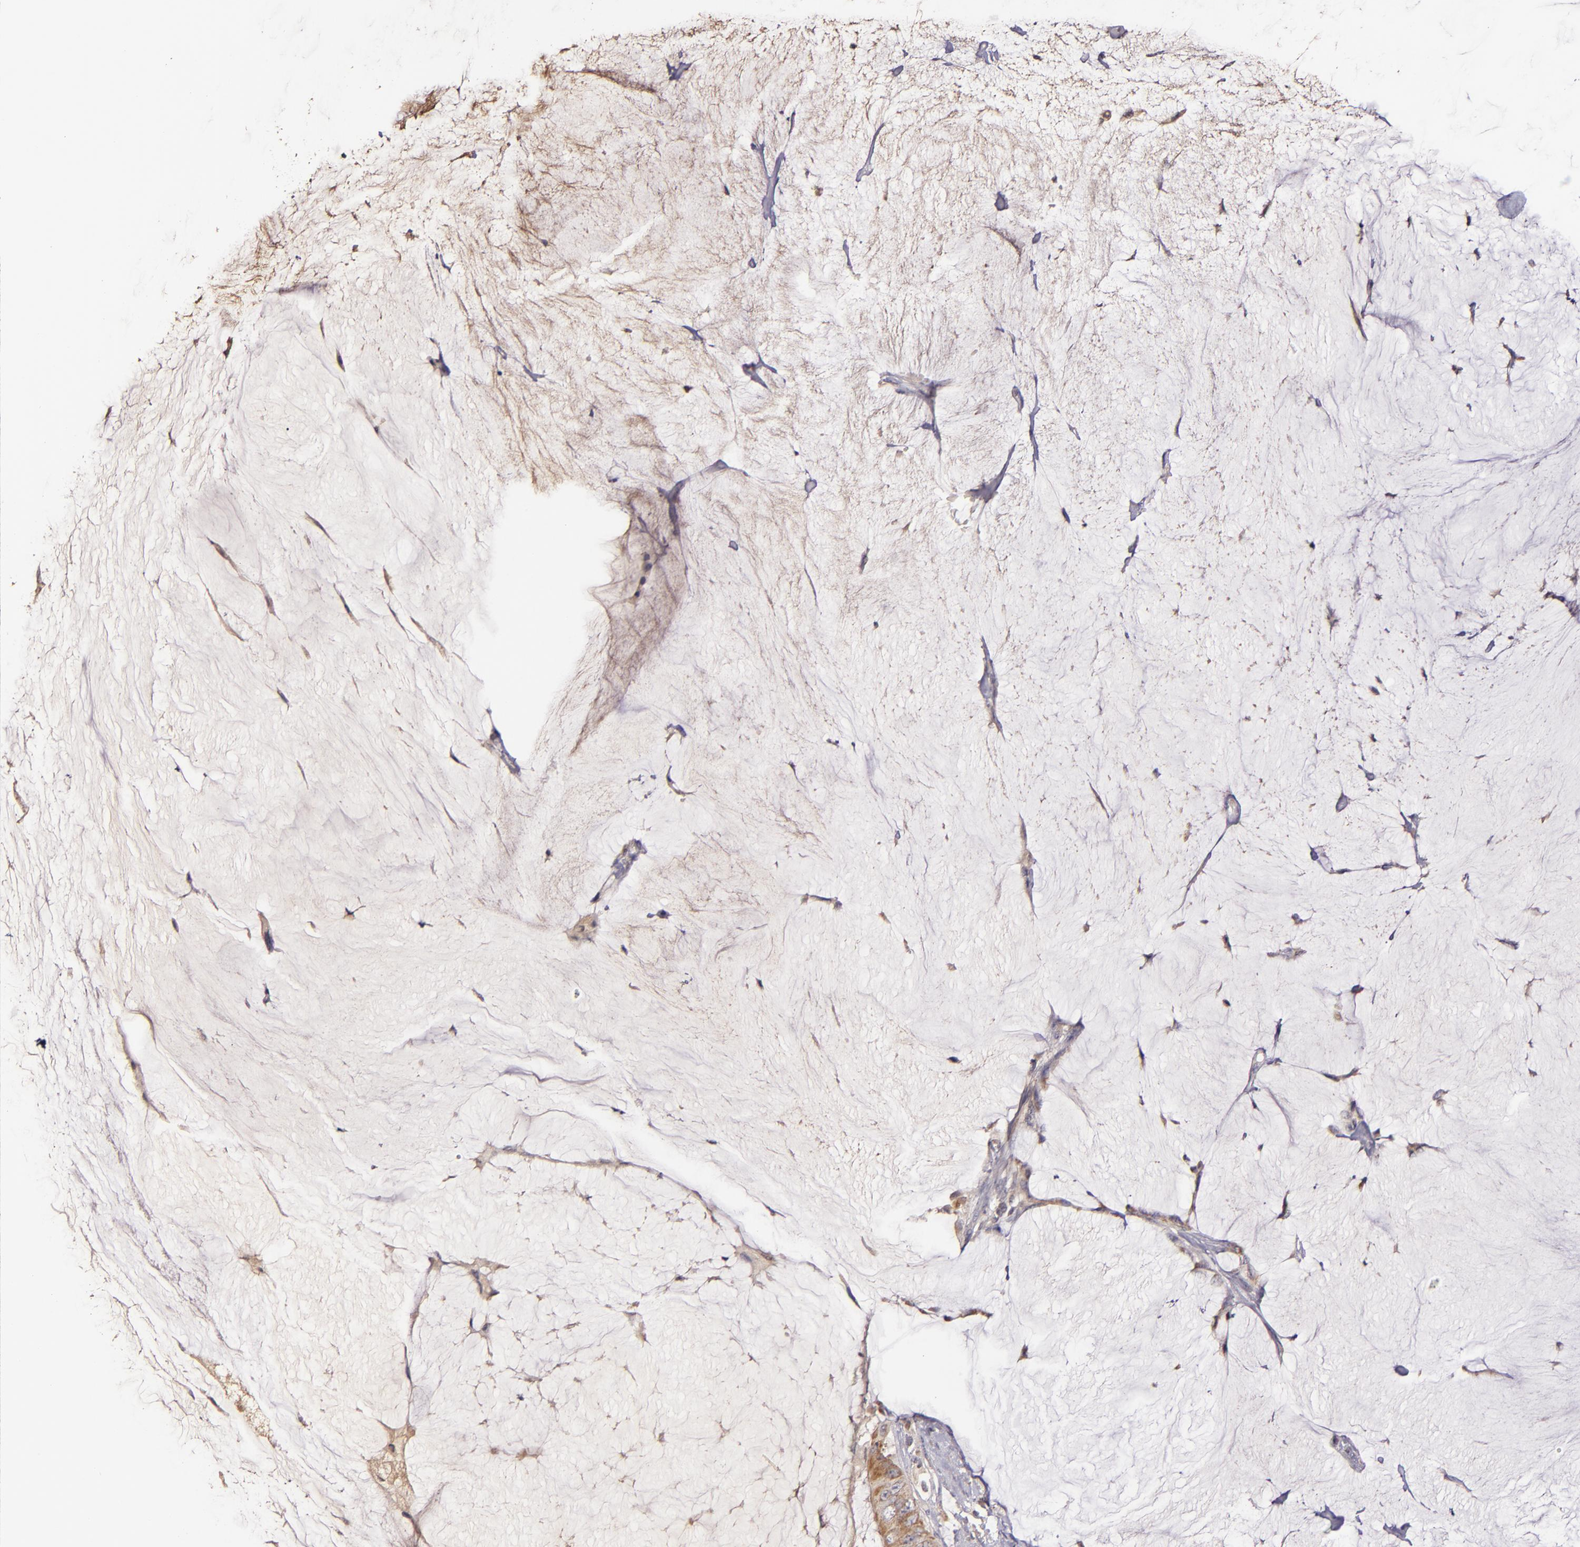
{"staining": {"intensity": "moderate", "quantity": ">75%", "location": "cytoplasmic/membranous"}, "tissue": "colorectal cancer", "cell_type": "Tumor cells", "image_type": "cancer", "snomed": [{"axis": "morphology", "description": "Normal tissue, NOS"}, {"axis": "morphology", "description": "Adenocarcinoma, NOS"}, {"axis": "topography", "description": "Rectum"}, {"axis": "topography", "description": "Peripheral nerve tissue"}], "caption": "Adenocarcinoma (colorectal) tissue shows moderate cytoplasmic/membranous positivity in approximately >75% of tumor cells, visualized by immunohistochemistry.", "gene": "ABL1", "patient": {"sex": "female", "age": 77}}